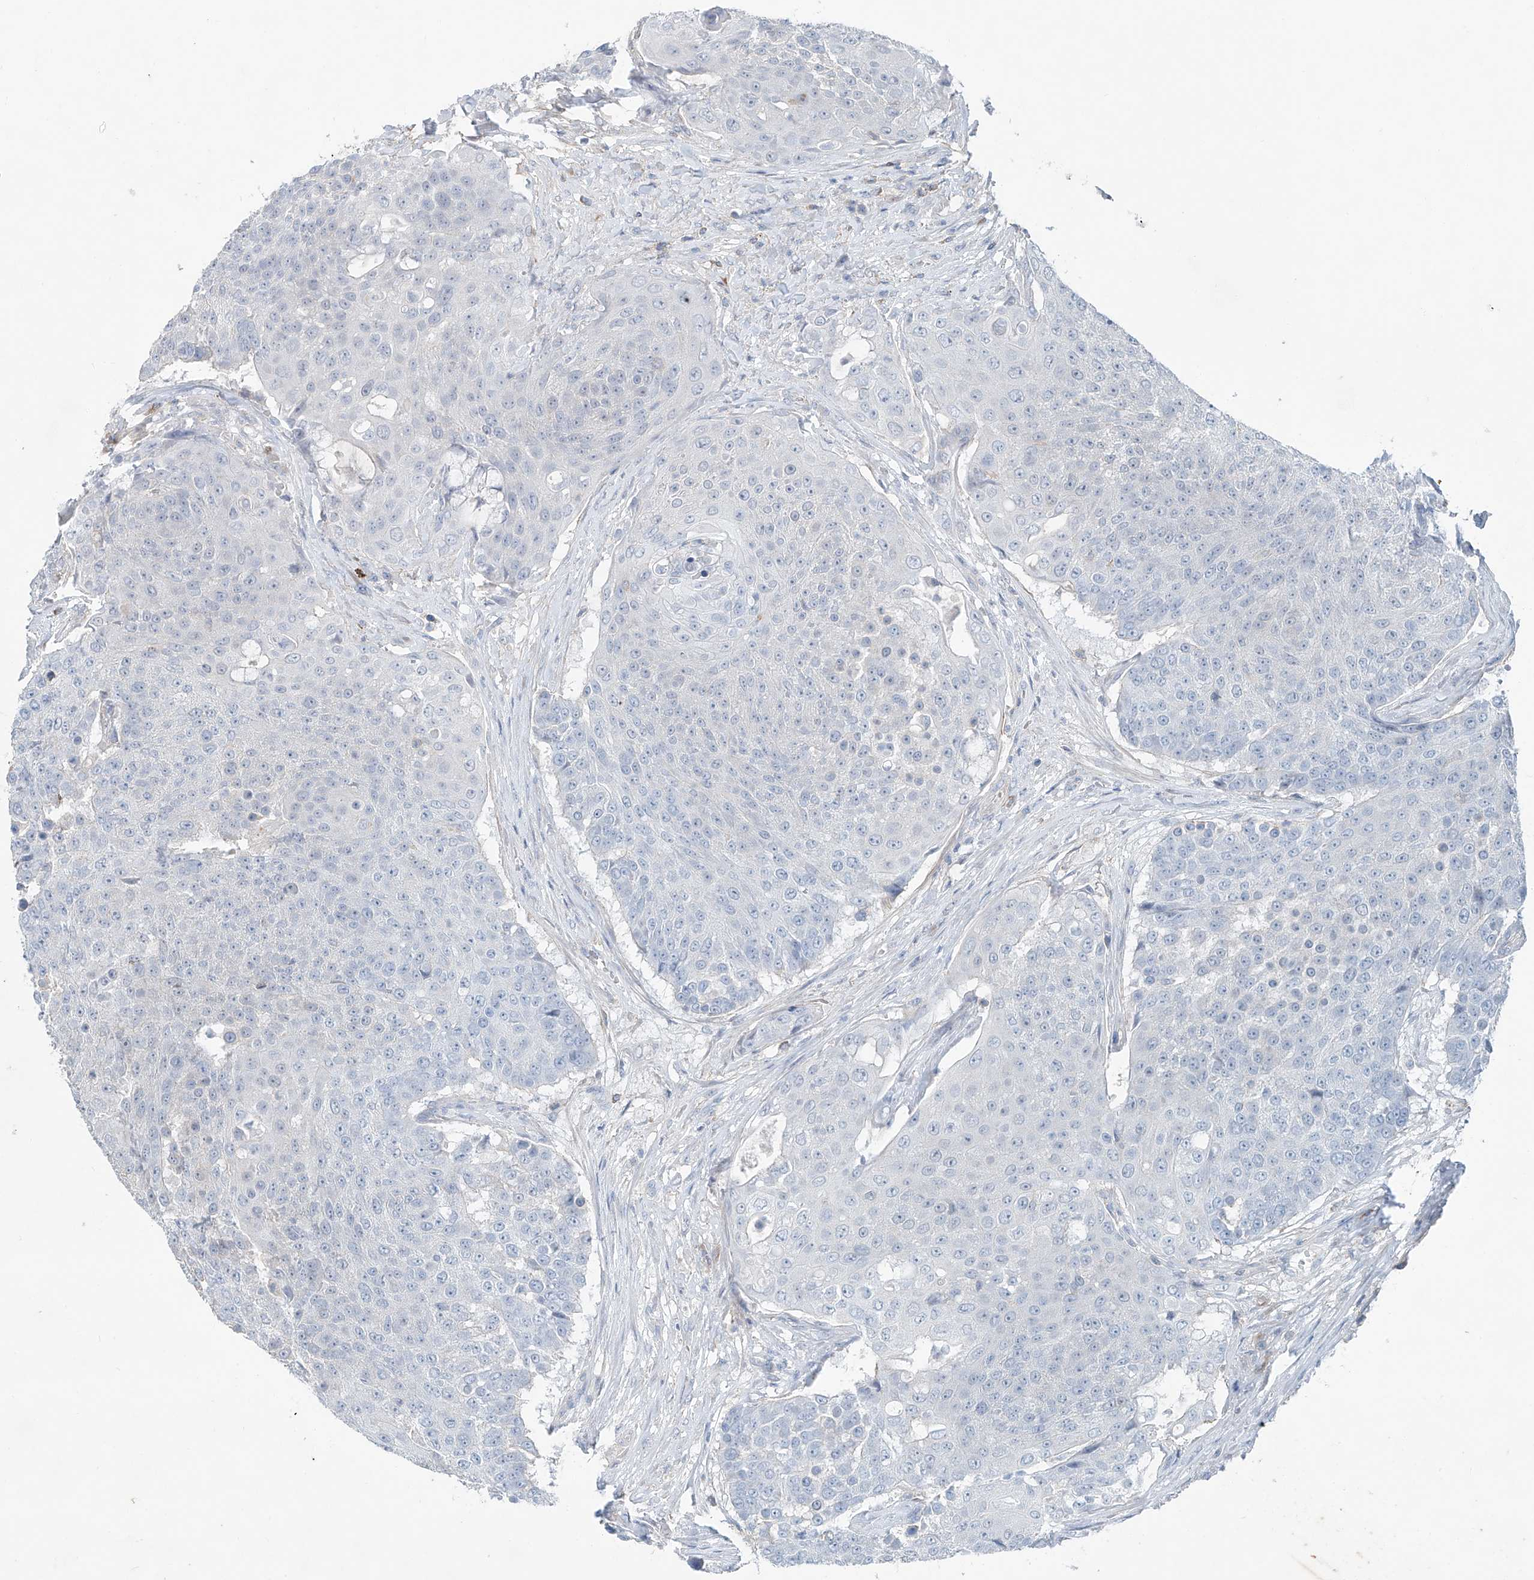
{"staining": {"intensity": "negative", "quantity": "none", "location": "none"}, "tissue": "urothelial cancer", "cell_type": "Tumor cells", "image_type": "cancer", "snomed": [{"axis": "morphology", "description": "Urothelial carcinoma, High grade"}, {"axis": "topography", "description": "Urinary bladder"}], "caption": "DAB immunohistochemical staining of urothelial carcinoma (high-grade) displays no significant expression in tumor cells. (Immunohistochemistry, brightfield microscopy, high magnification).", "gene": "ANKRD34A", "patient": {"sex": "female", "age": 63}}